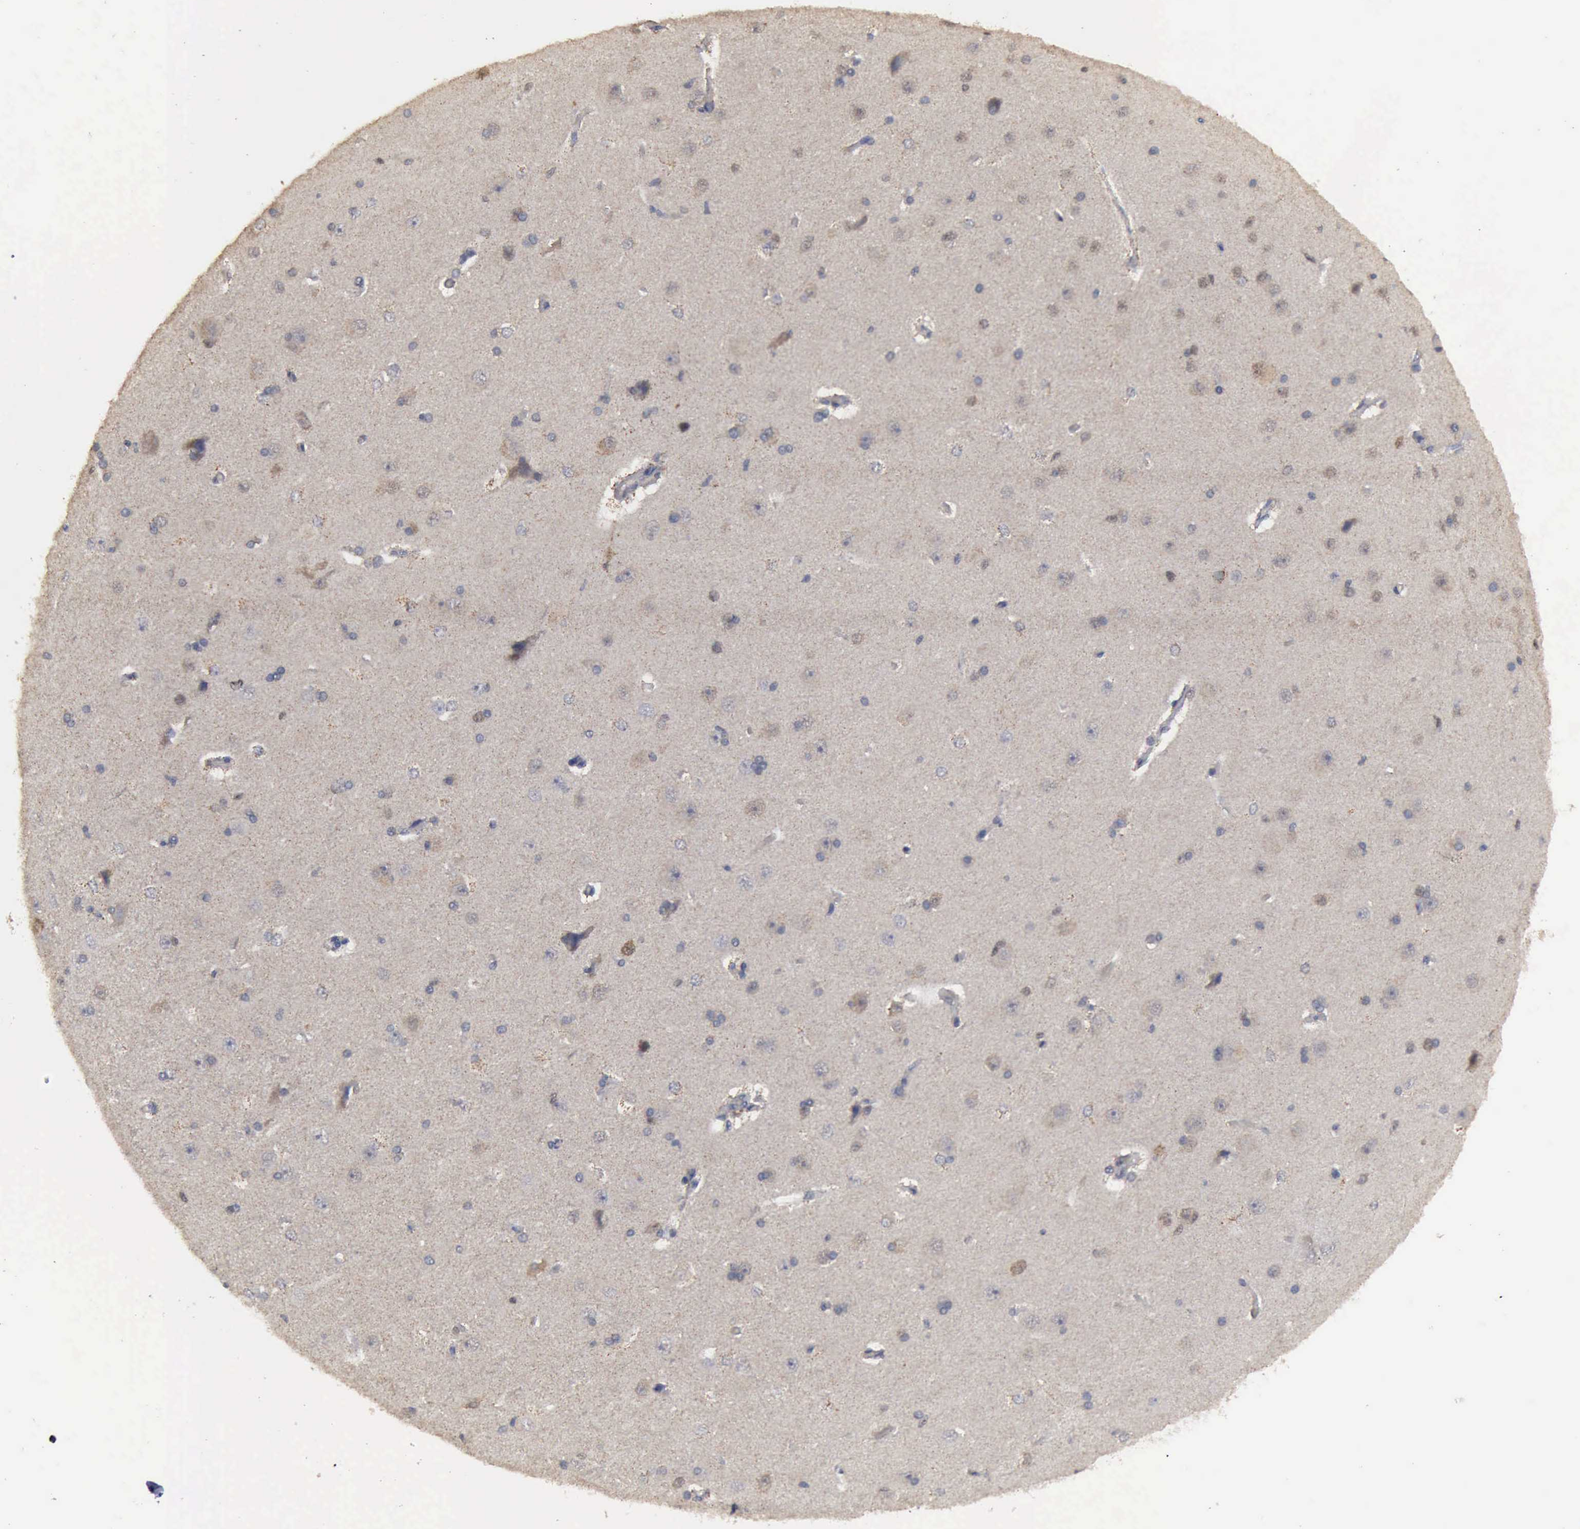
{"staining": {"intensity": "negative", "quantity": "none", "location": "none"}, "tissue": "cerebral cortex", "cell_type": "Endothelial cells", "image_type": "normal", "snomed": [{"axis": "morphology", "description": "Normal tissue, NOS"}, {"axis": "topography", "description": "Cerebral cortex"}], "caption": "Protein analysis of normal cerebral cortex shows no significant positivity in endothelial cells. (Immunohistochemistry (ihc), brightfield microscopy, high magnification).", "gene": "CRKL", "patient": {"sex": "female", "age": 45}}